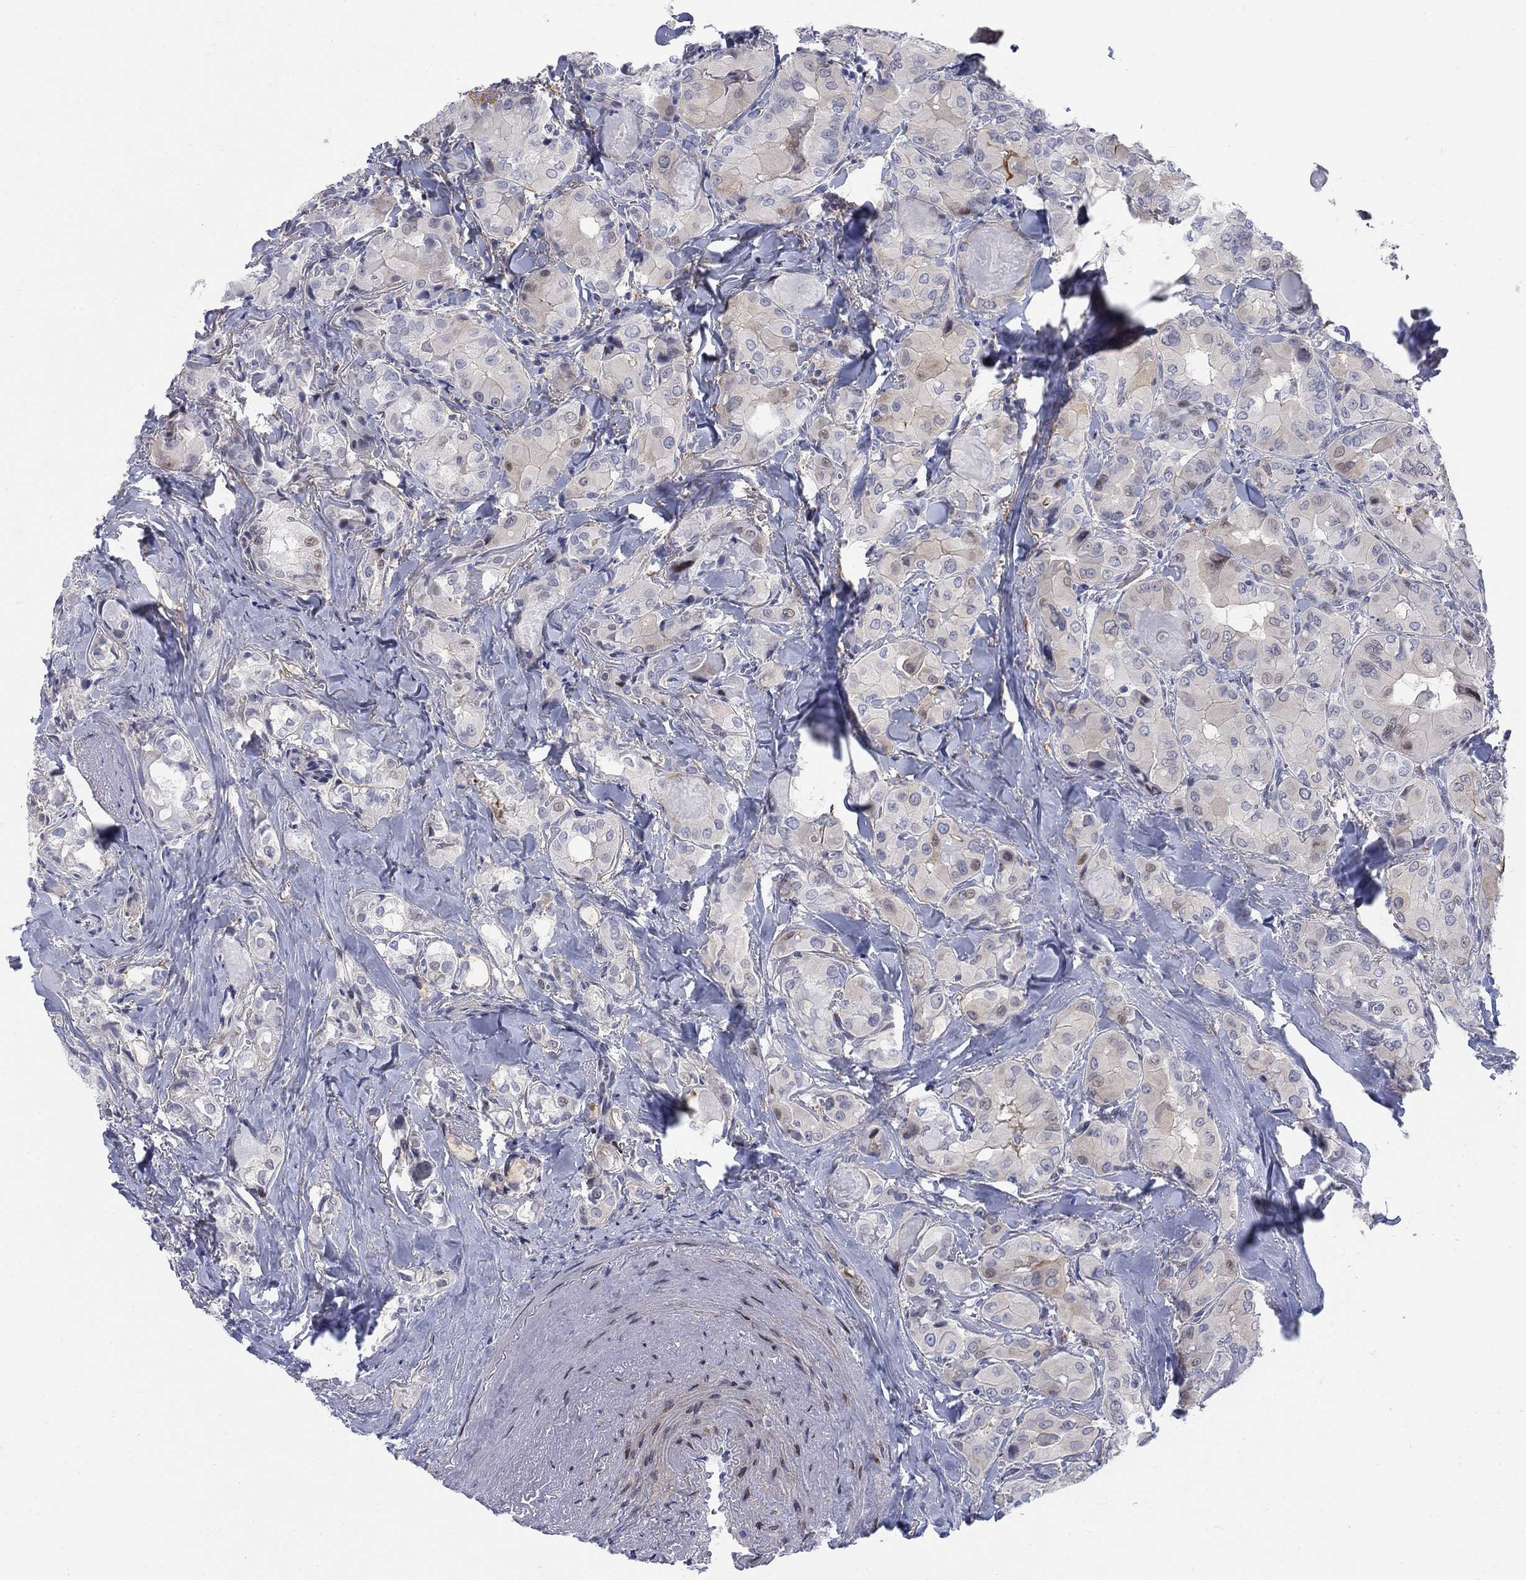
{"staining": {"intensity": "weak", "quantity": "<25%", "location": "cytoplasmic/membranous"}, "tissue": "thyroid cancer", "cell_type": "Tumor cells", "image_type": "cancer", "snomed": [{"axis": "morphology", "description": "Normal tissue, NOS"}, {"axis": "morphology", "description": "Papillary adenocarcinoma, NOS"}, {"axis": "topography", "description": "Thyroid gland"}], "caption": "Immunohistochemistry (IHC) micrograph of neoplastic tissue: thyroid papillary adenocarcinoma stained with DAB (3,3'-diaminobenzidine) reveals no significant protein expression in tumor cells.", "gene": "MYO3A", "patient": {"sex": "female", "age": 66}}